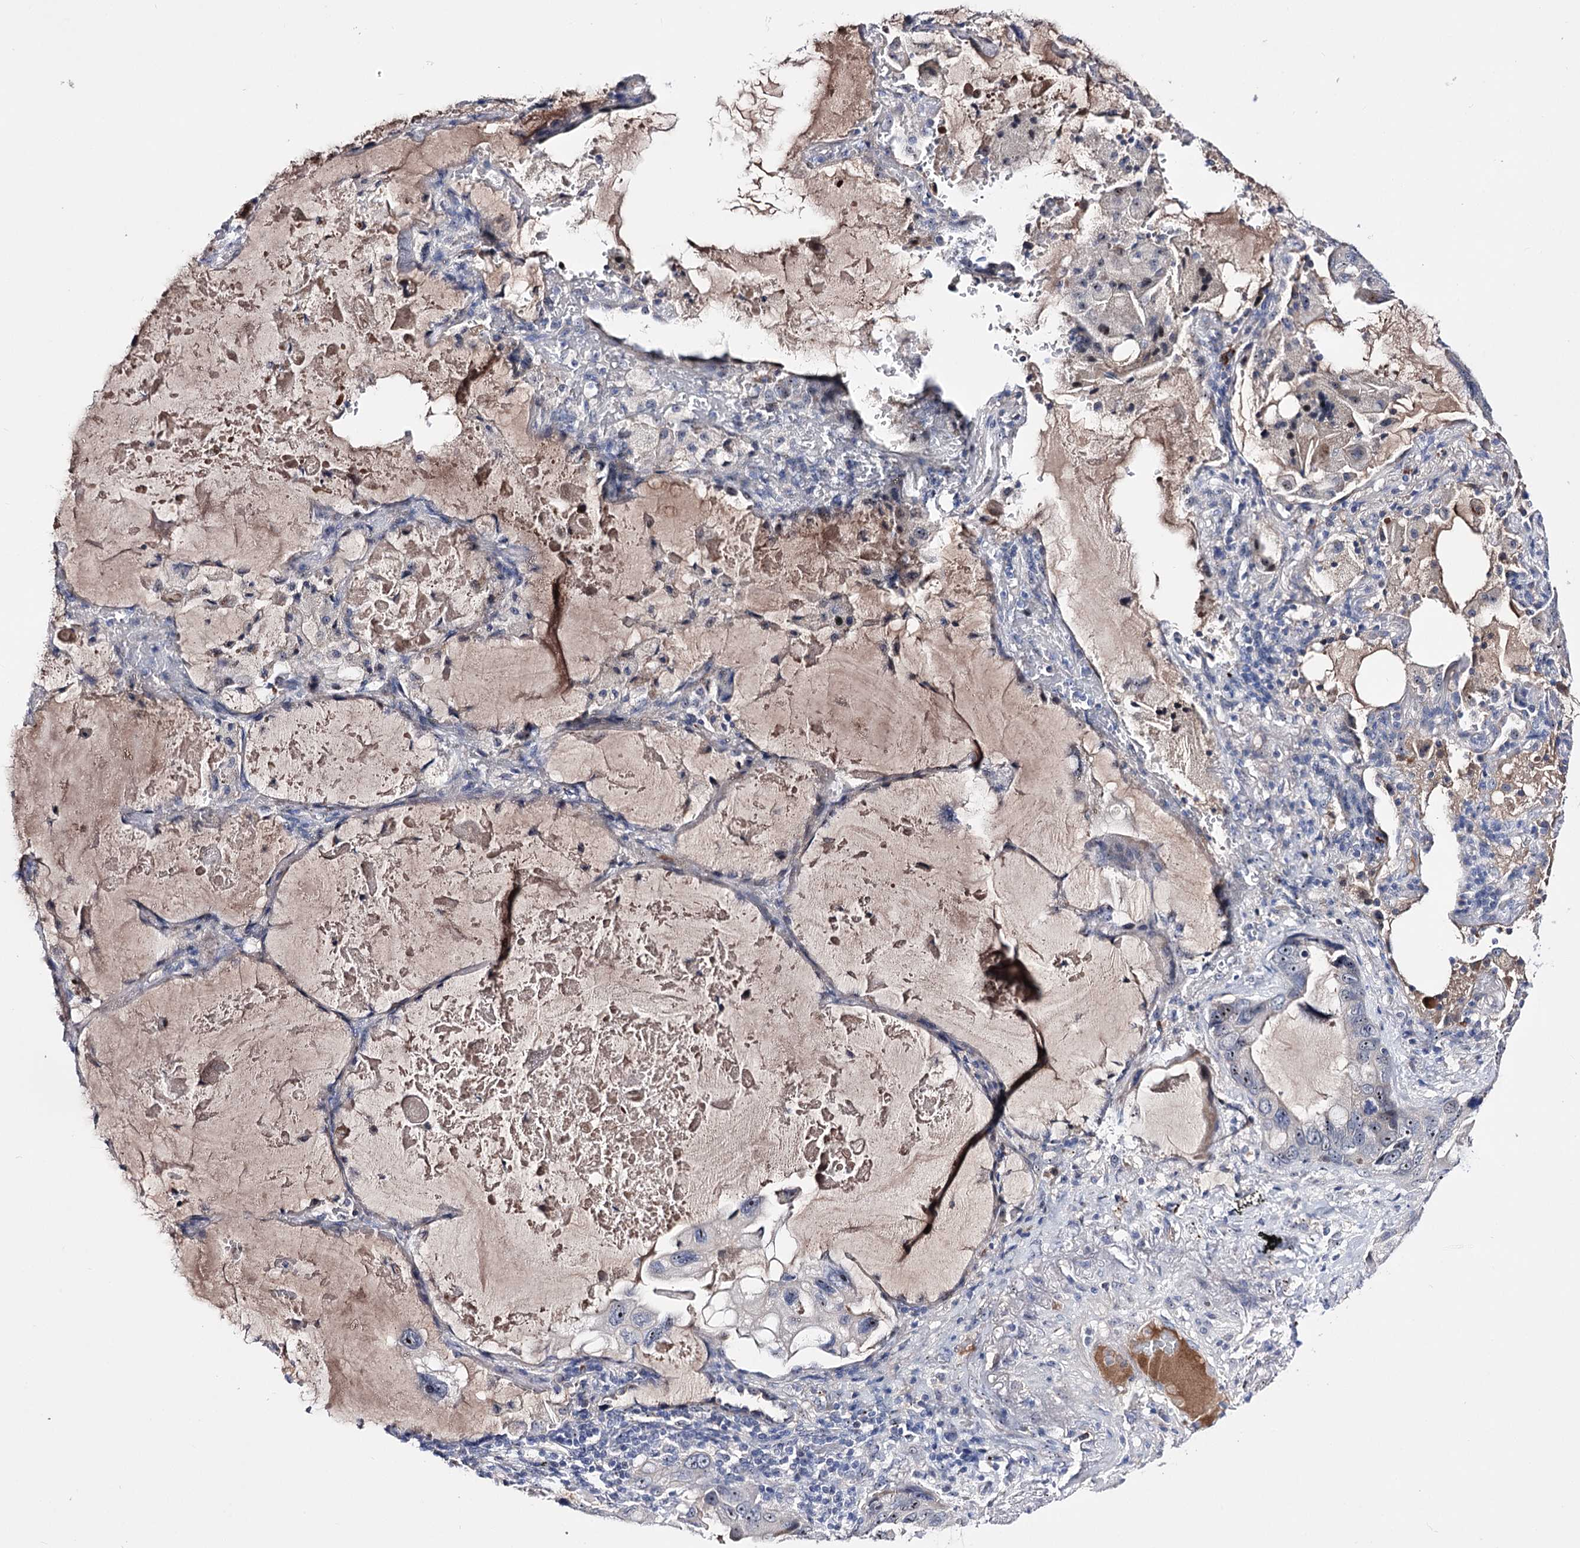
{"staining": {"intensity": "moderate", "quantity": "25%-75%", "location": "nuclear"}, "tissue": "lung cancer", "cell_type": "Tumor cells", "image_type": "cancer", "snomed": [{"axis": "morphology", "description": "Squamous cell carcinoma, NOS"}, {"axis": "topography", "description": "Lung"}], "caption": "Tumor cells show medium levels of moderate nuclear staining in approximately 25%-75% of cells in lung cancer.", "gene": "PCGF5", "patient": {"sex": "female", "age": 73}}